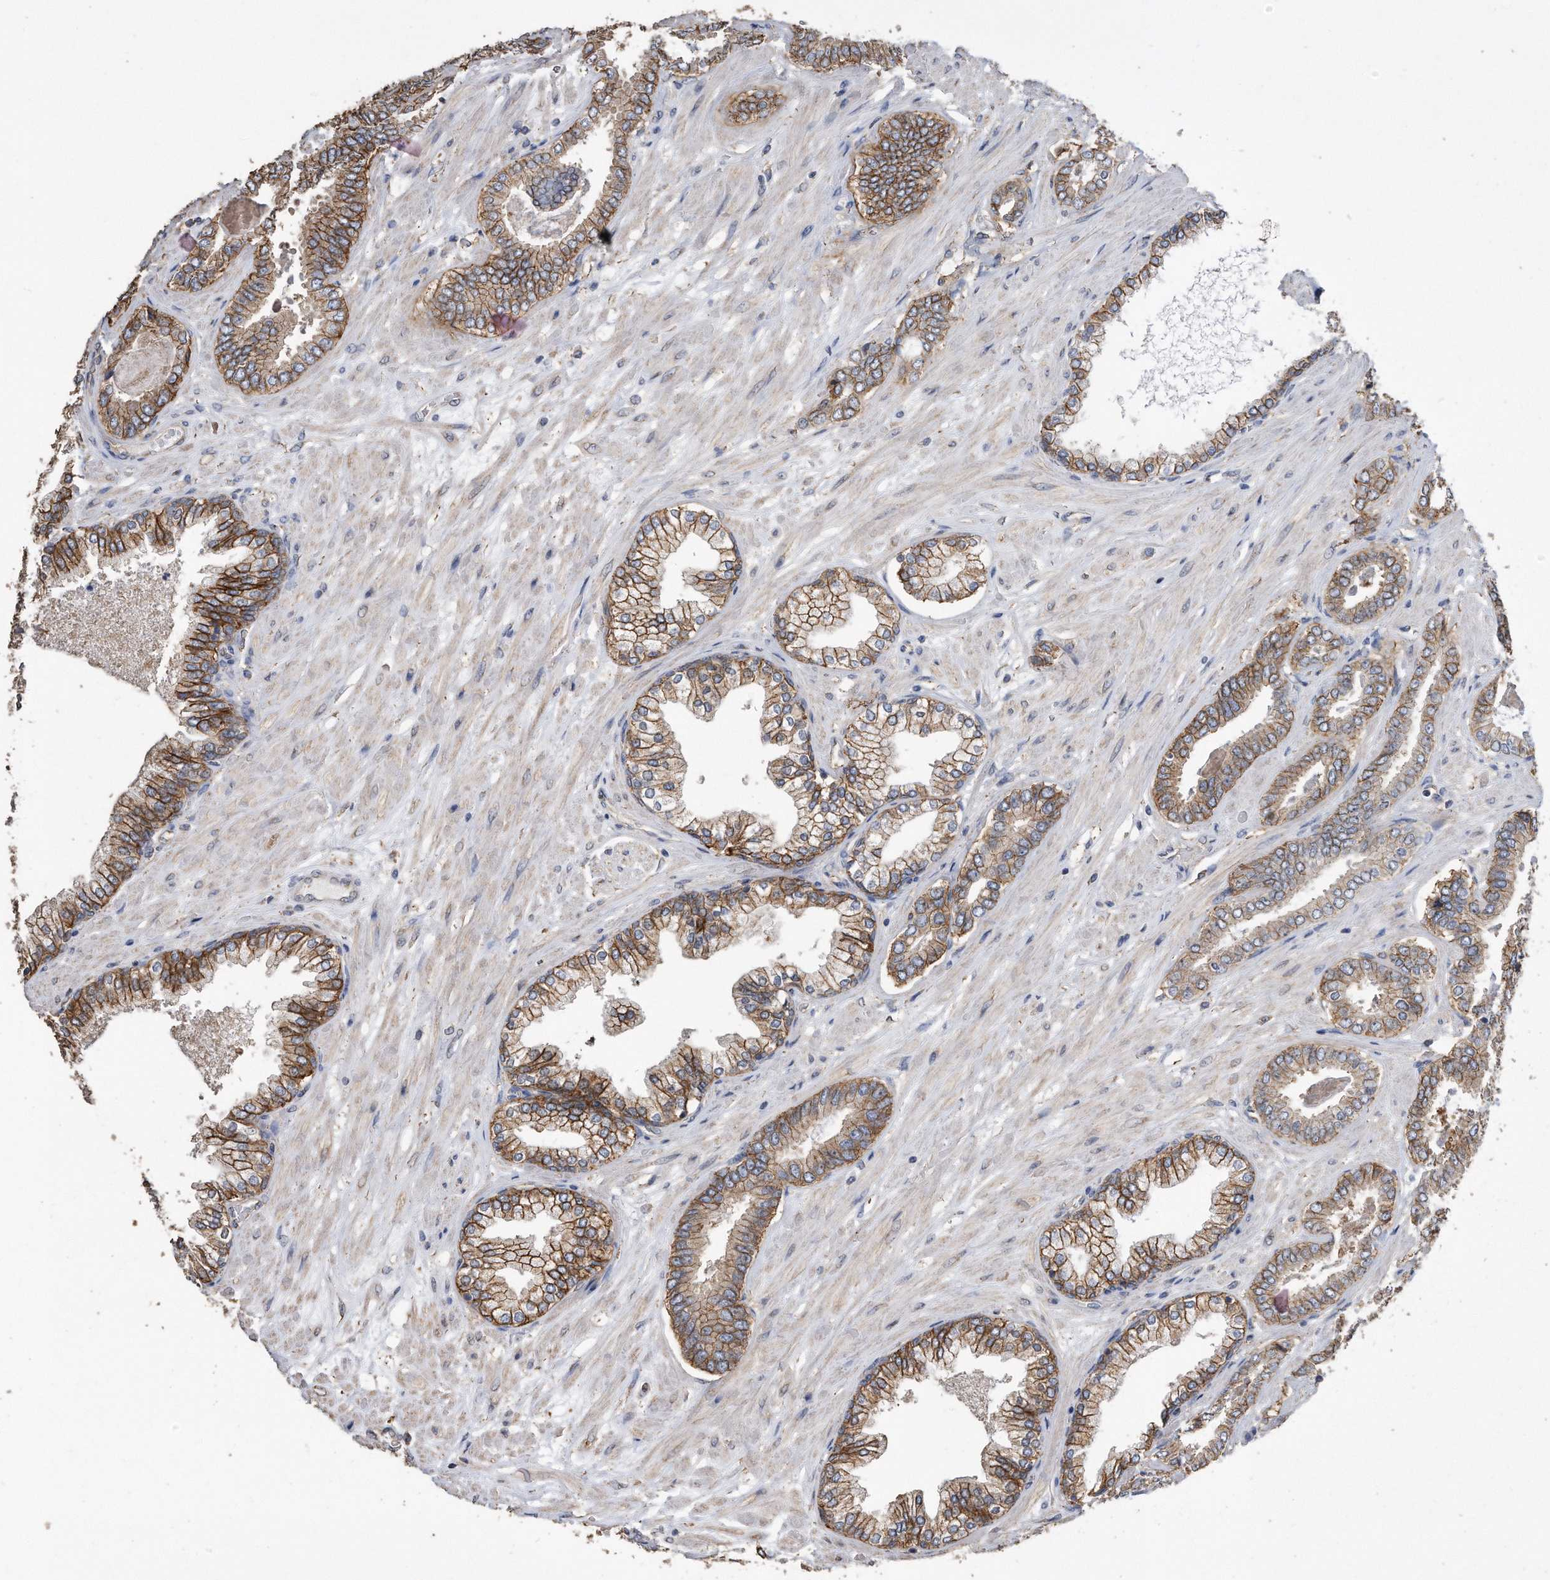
{"staining": {"intensity": "moderate", "quantity": ">75%", "location": "cytoplasmic/membranous"}, "tissue": "prostate cancer", "cell_type": "Tumor cells", "image_type": "cancer", "snomed": [{"axis": "morphology", "description": "Adenocarcinoma, Low grade"}, {"axis": "topography", "description": "Prostate"}], "caption": "Brown immunohistochemical staining in low-grade adenocarcinoma (prostate) reveals moderate cytoplasmic/membranous staining in approximately >75% of tumor cells.", "gene": "CDCP1", "patient": {"sex": "male", "age": 71}}